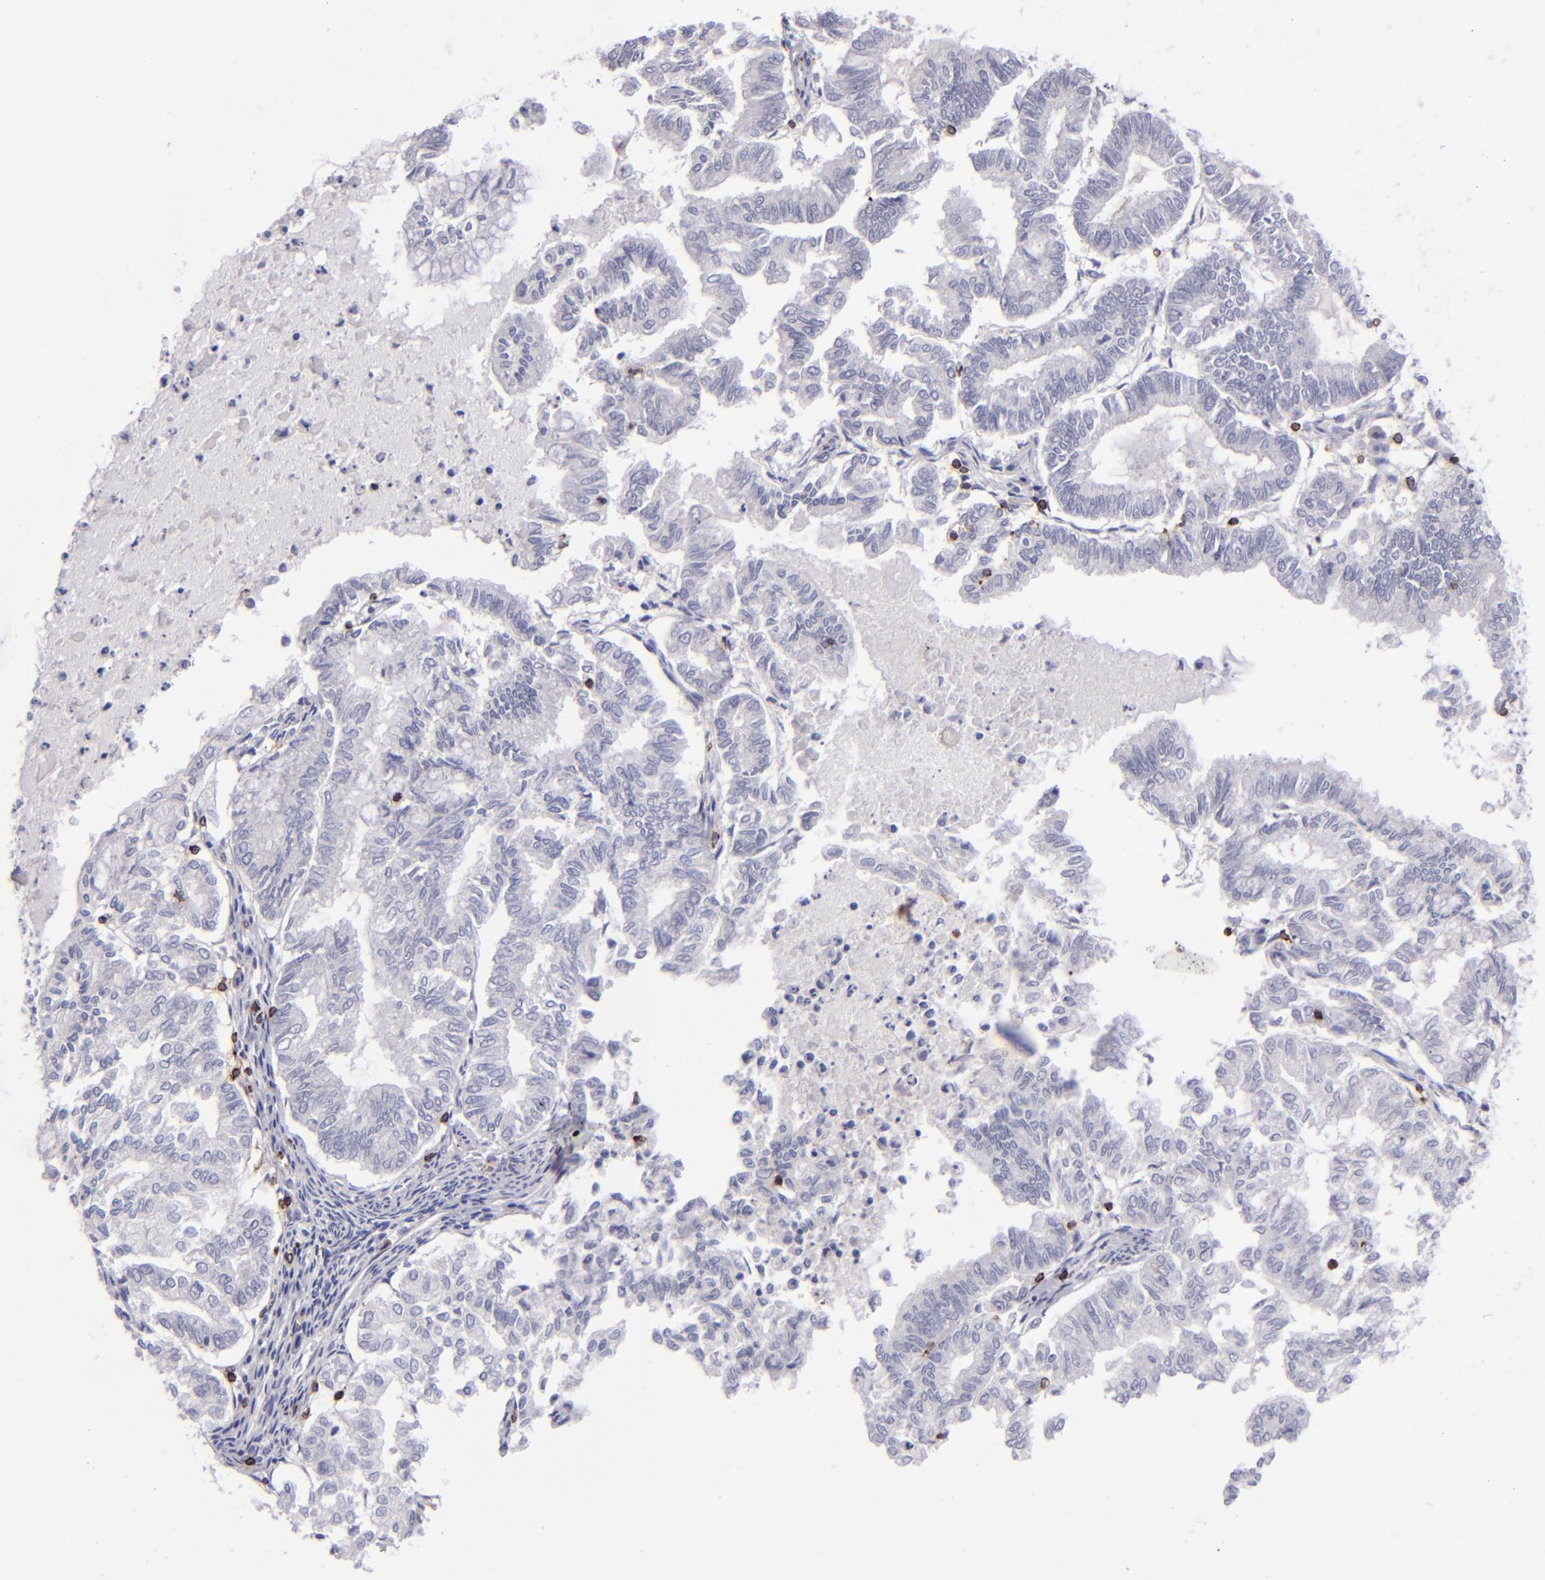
{"staining": {"intensity": "negative", "quantity": "none", "location": "none"}, "tissue": "endometrial cancer", "cell_type": "Tumor cells", "image_type": "cancer", "snomed": [{"axis": "morphology", "description": "Adenocarcinoma, NOS"}, {"axis": "topography", "description": "Endometrium"}], "caption": "Adenocarcinoma (endometrial) stained for a protein using IHC shows no staining tumor cells.", "gene": "CD2", "patient": {"sex": "female", "age": 79}}